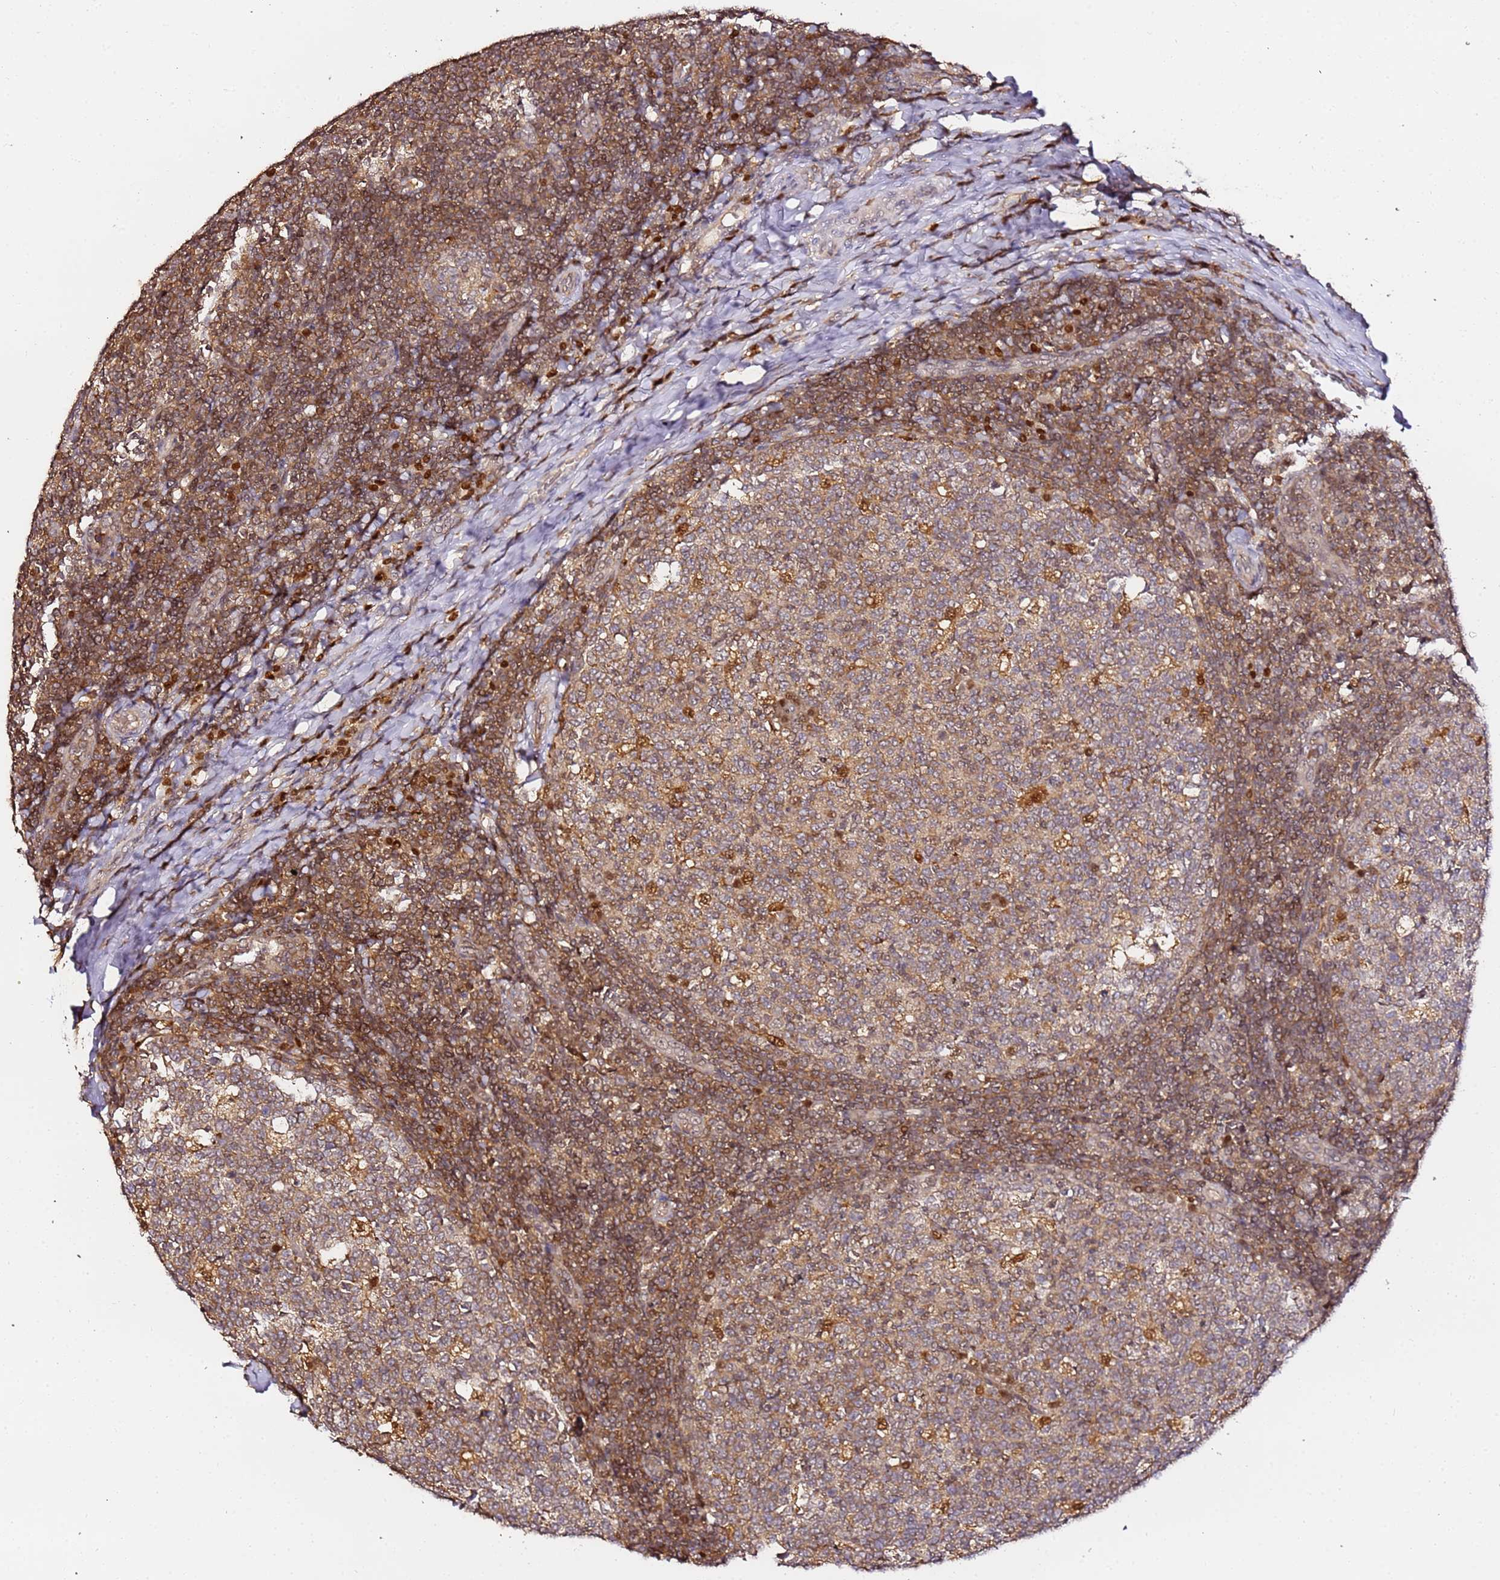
{"staining": {"intensity": "moderate", "quantity": "<25%", "location": "nuclear"}, "tissue": "tonsil", "cell_type": "Germinal center cells", "image_type": "normal", "snomed": [{"axis": "morphology", "description": "Normal tissue, NOS"}, {"axis": "topography", "description": "Tonsil"}], "caption": "A micrograph of tonsil stained for a protein reveals moderate nuclear brown staining in germinal center cells. The staining was performed using DAB, with brown indicating positive protein expression. Nuclei are stained blue with hematoxylin.", "gene": "OR5V1", "patient": {"sex": "female", "age": 19}}